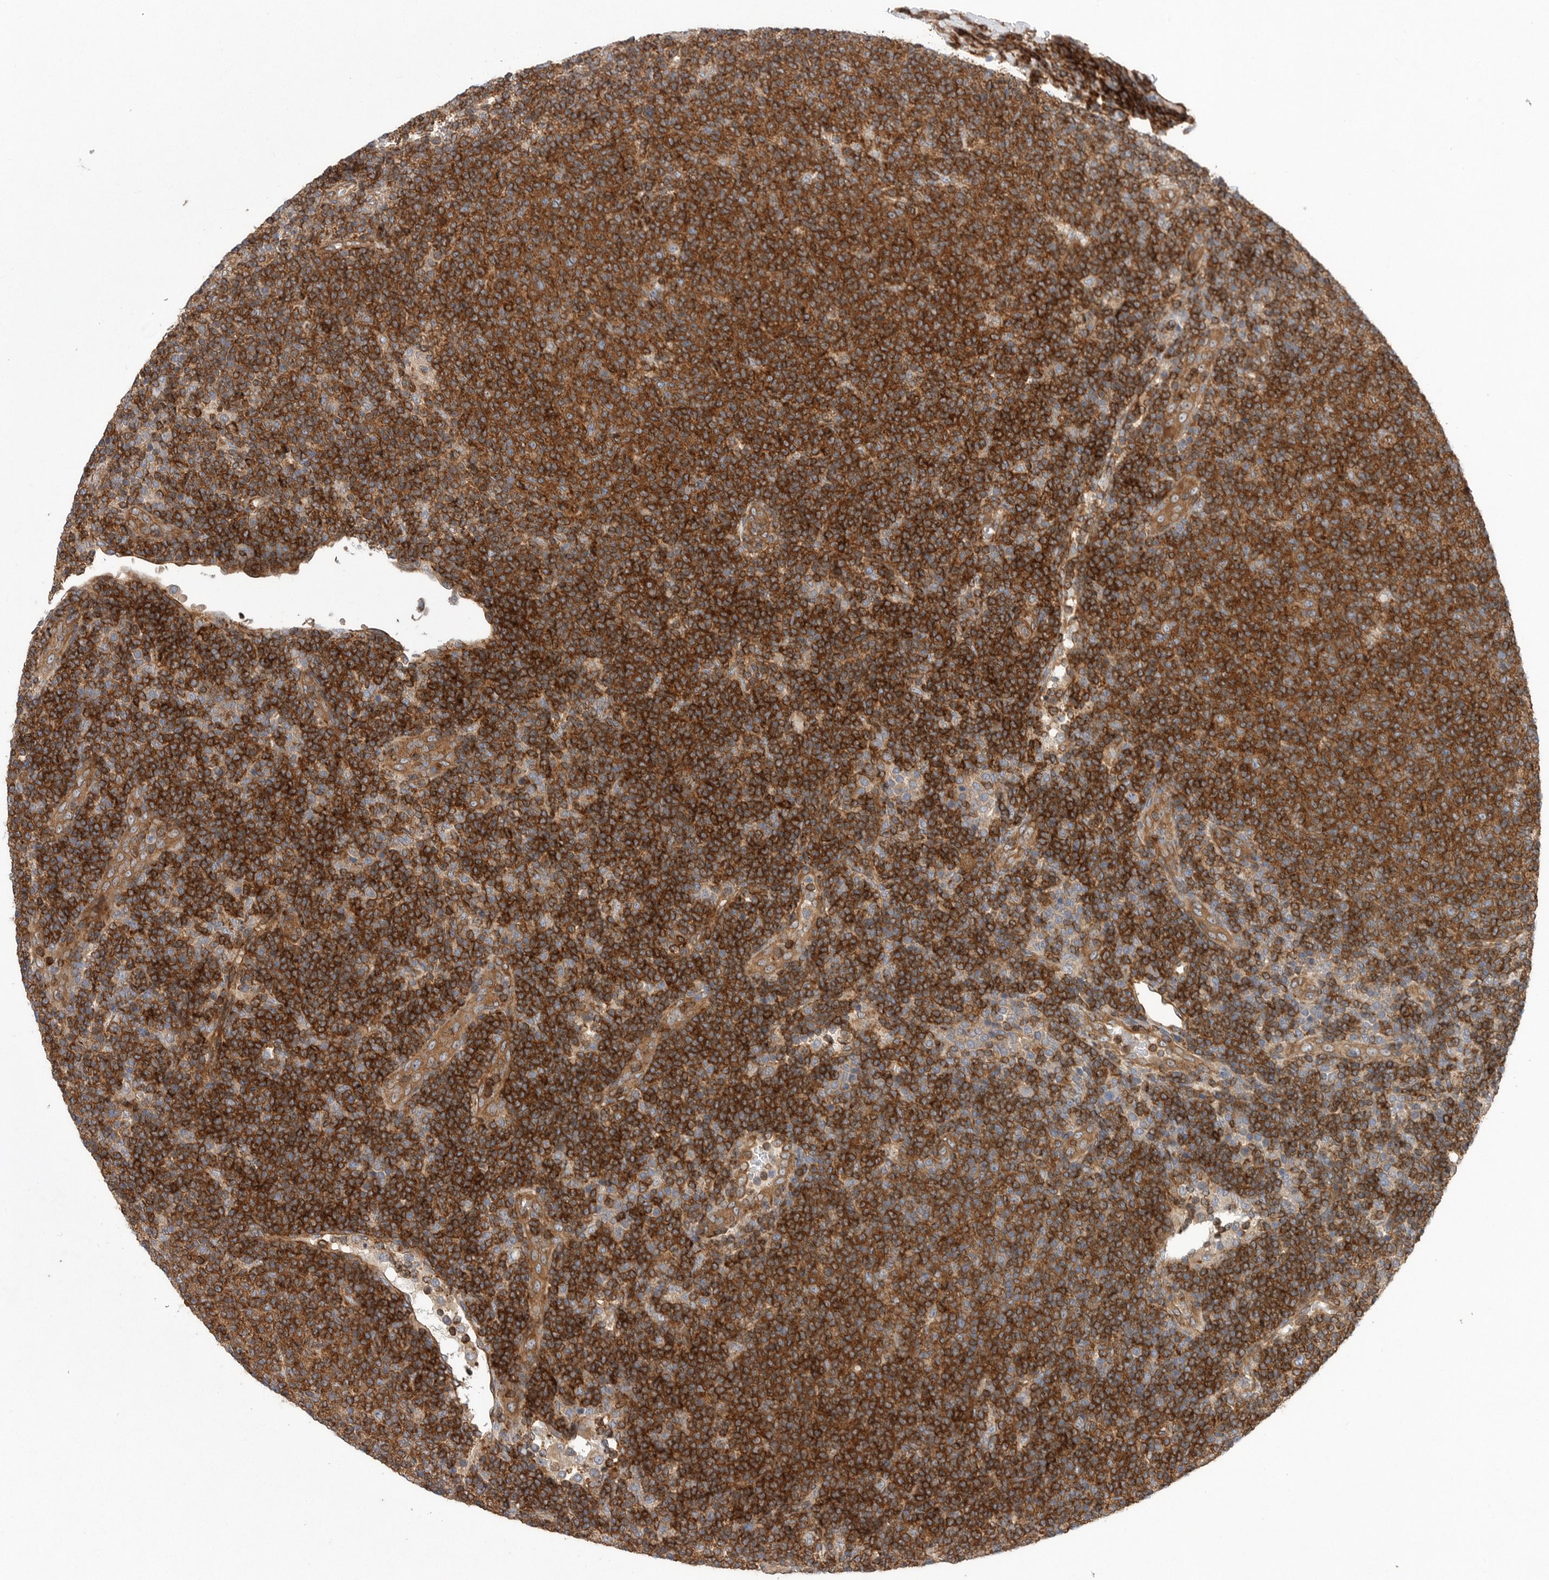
{"staining": {"intensity": "strong", "quantity": ">75%", "location": "cytoplasmic/membranous"}, "tissue": "lymphoma", "cell_type": "Tumor cells", "image_type": "cancer", "snomed": [{"axis": "morphology", "description": "Malignant lymphoma, non-Hodgkin's type, Low grade"}, {"axis": "topography", "description": "Lymph node"}], "caption": "Human malignant lymphoma, non-Hodgkin's type (low-grade) stained for a protein (brown) exhibits strong cytoplasmic/membranous positive expression in approximately >75% of tumor cells.", "gene": "PRKCH", "patient": {"sex": "male", "age": 66}}